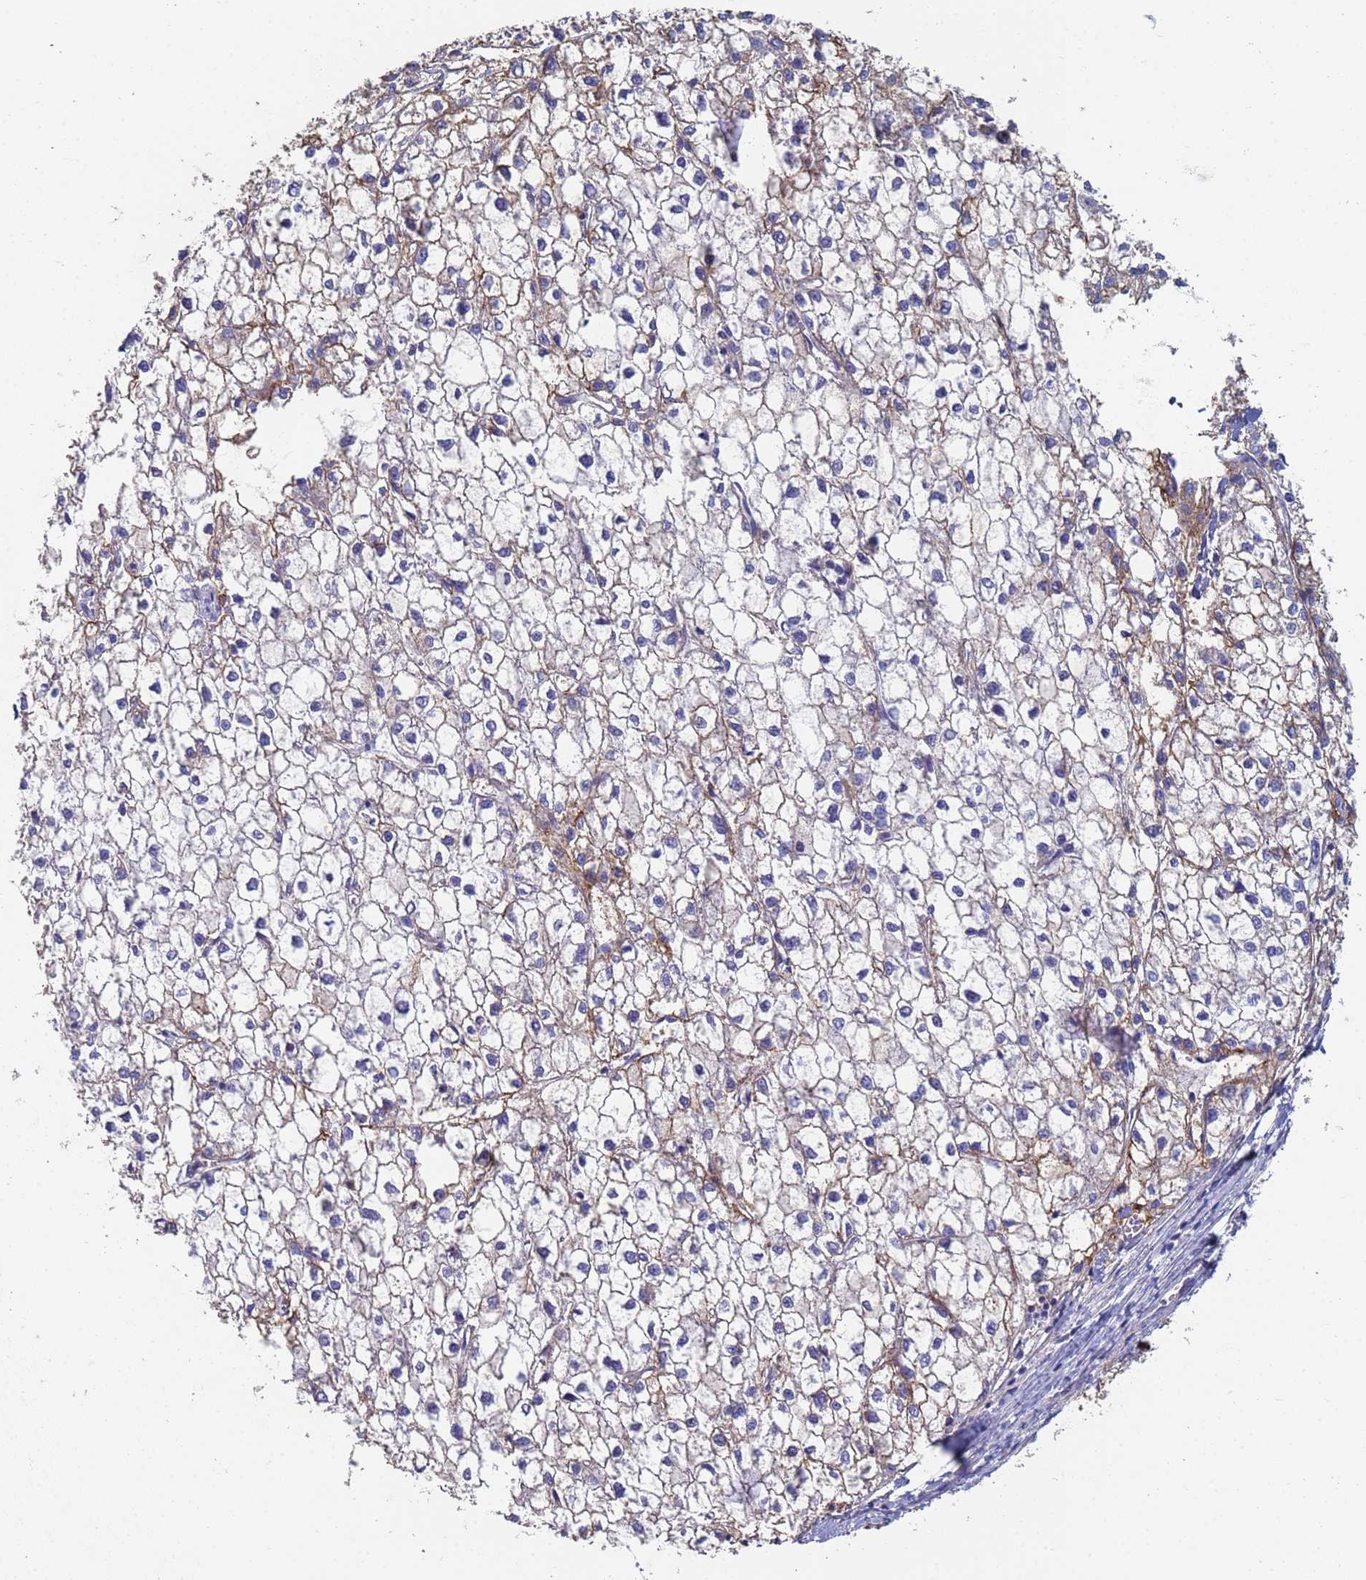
{"staining": {"intensity": "weak", "quantity": "<25%", "location": "cytoplasmic/membranous"}, "tissue": "liver cancer", "cell_type": "Tumor cells", "image_type": "cancer", "snomed": [{"axis": "morphology", "description": "Carcinoma, Hepatocellular, NOS"}, {"axis": "topography", "description": "Liver"}], "caption": "There is no significant positivity in tumor cells of liver cancer (hepatocellular carcinoma). (Stains: DAB immunohistochemistry (IHC) with hematoxylin counter stain, Microscopy: brightfield microscopy at high magnification).", "gene": "ABCA8", "patient": {"sex": "female", "age": 43}}